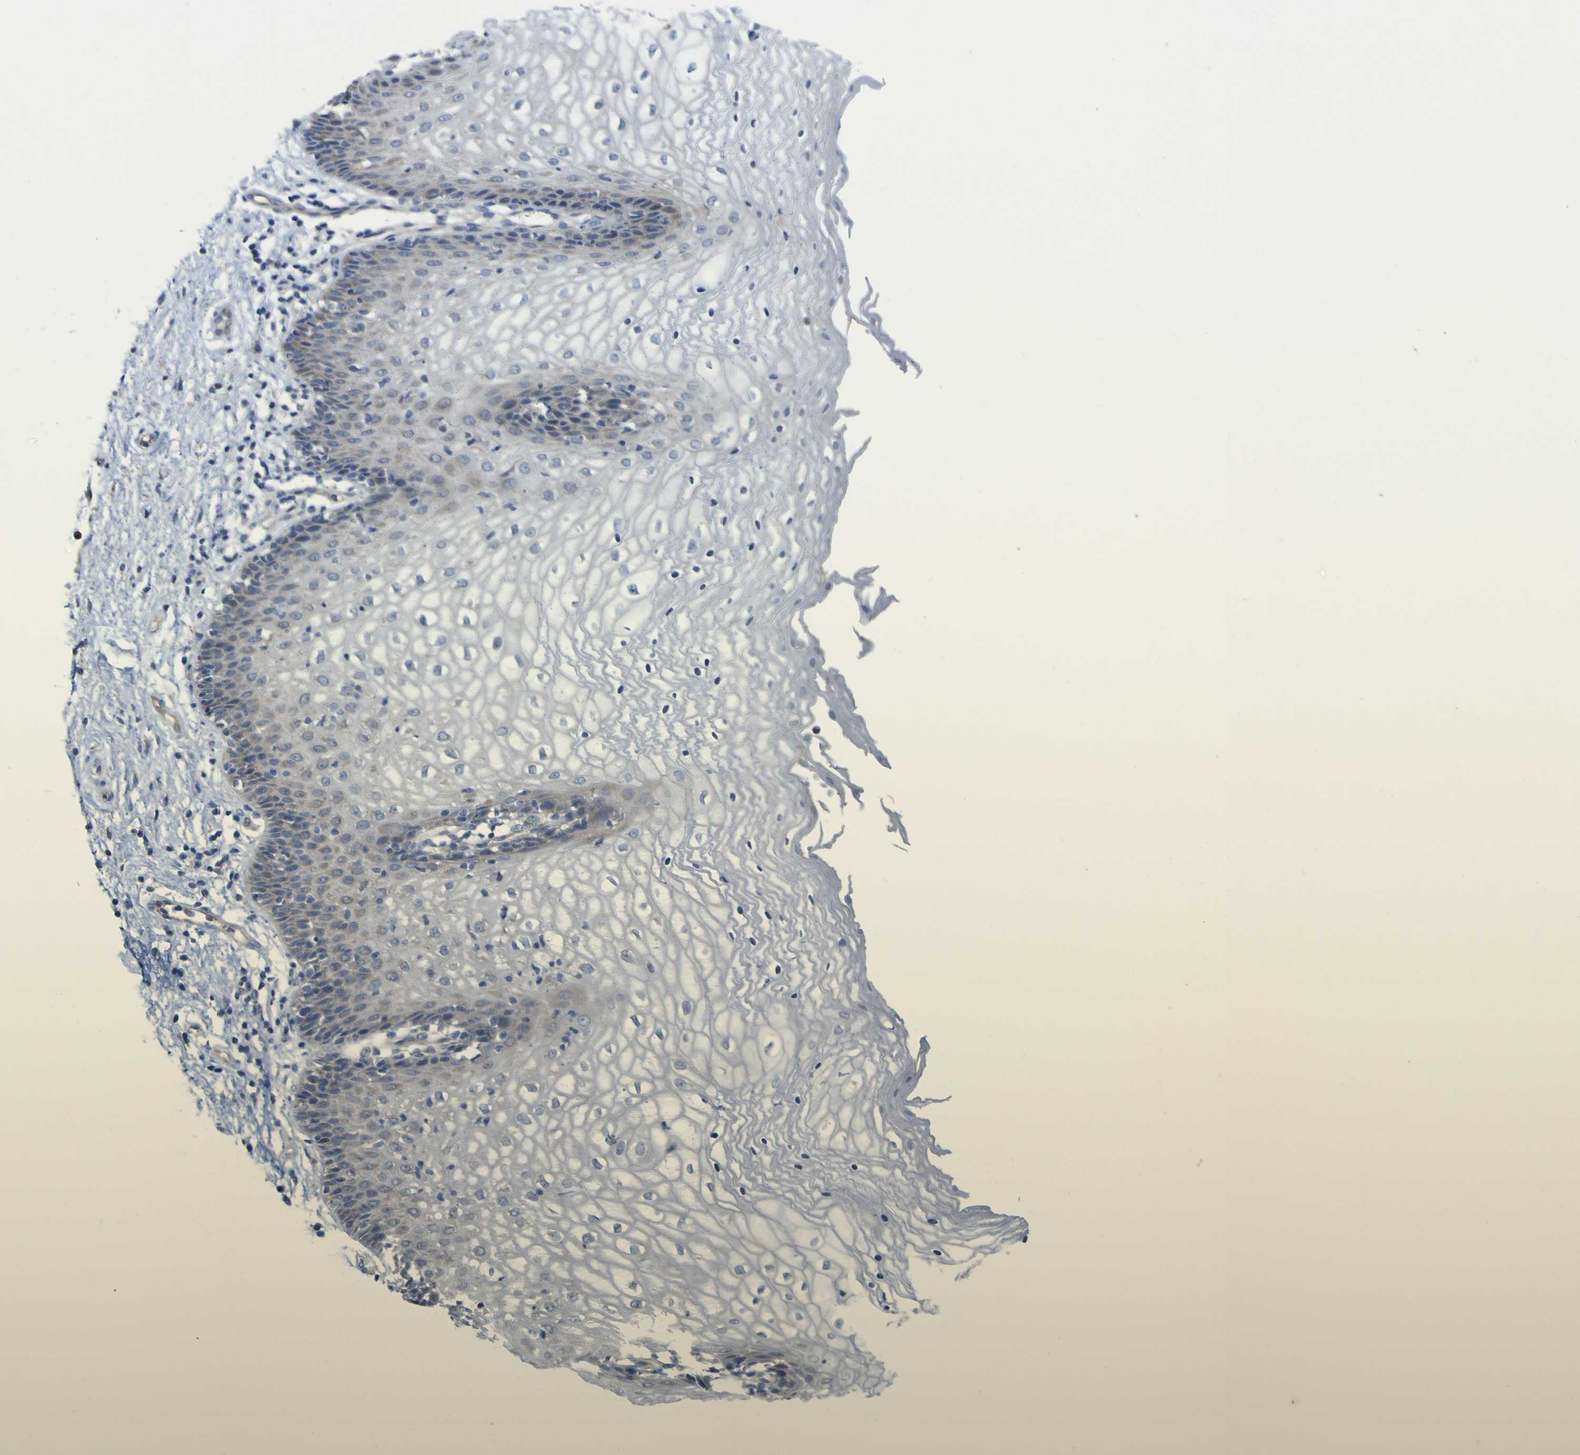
{"staining": {"intensity": "weak", "quantity": "25%-75%", "location": "cytoplasmic/membranous"}, "tissue": "vagina", "cell_type": "Squamous epithelial cells", "image_type": "normal", "snomed": [{"axis": "morphology", "description": "Normal tissue, NOS"}, {"axis": "topography", "description": "Vagina"}], "caption": "Protein staining of benign vagina shows weak cytoplasmic/membranous positivity in approximately 25%-75% of squamous epithelial cells.", "gene": "MYEOV", "patient": {"sex": "female", "age": 34}}